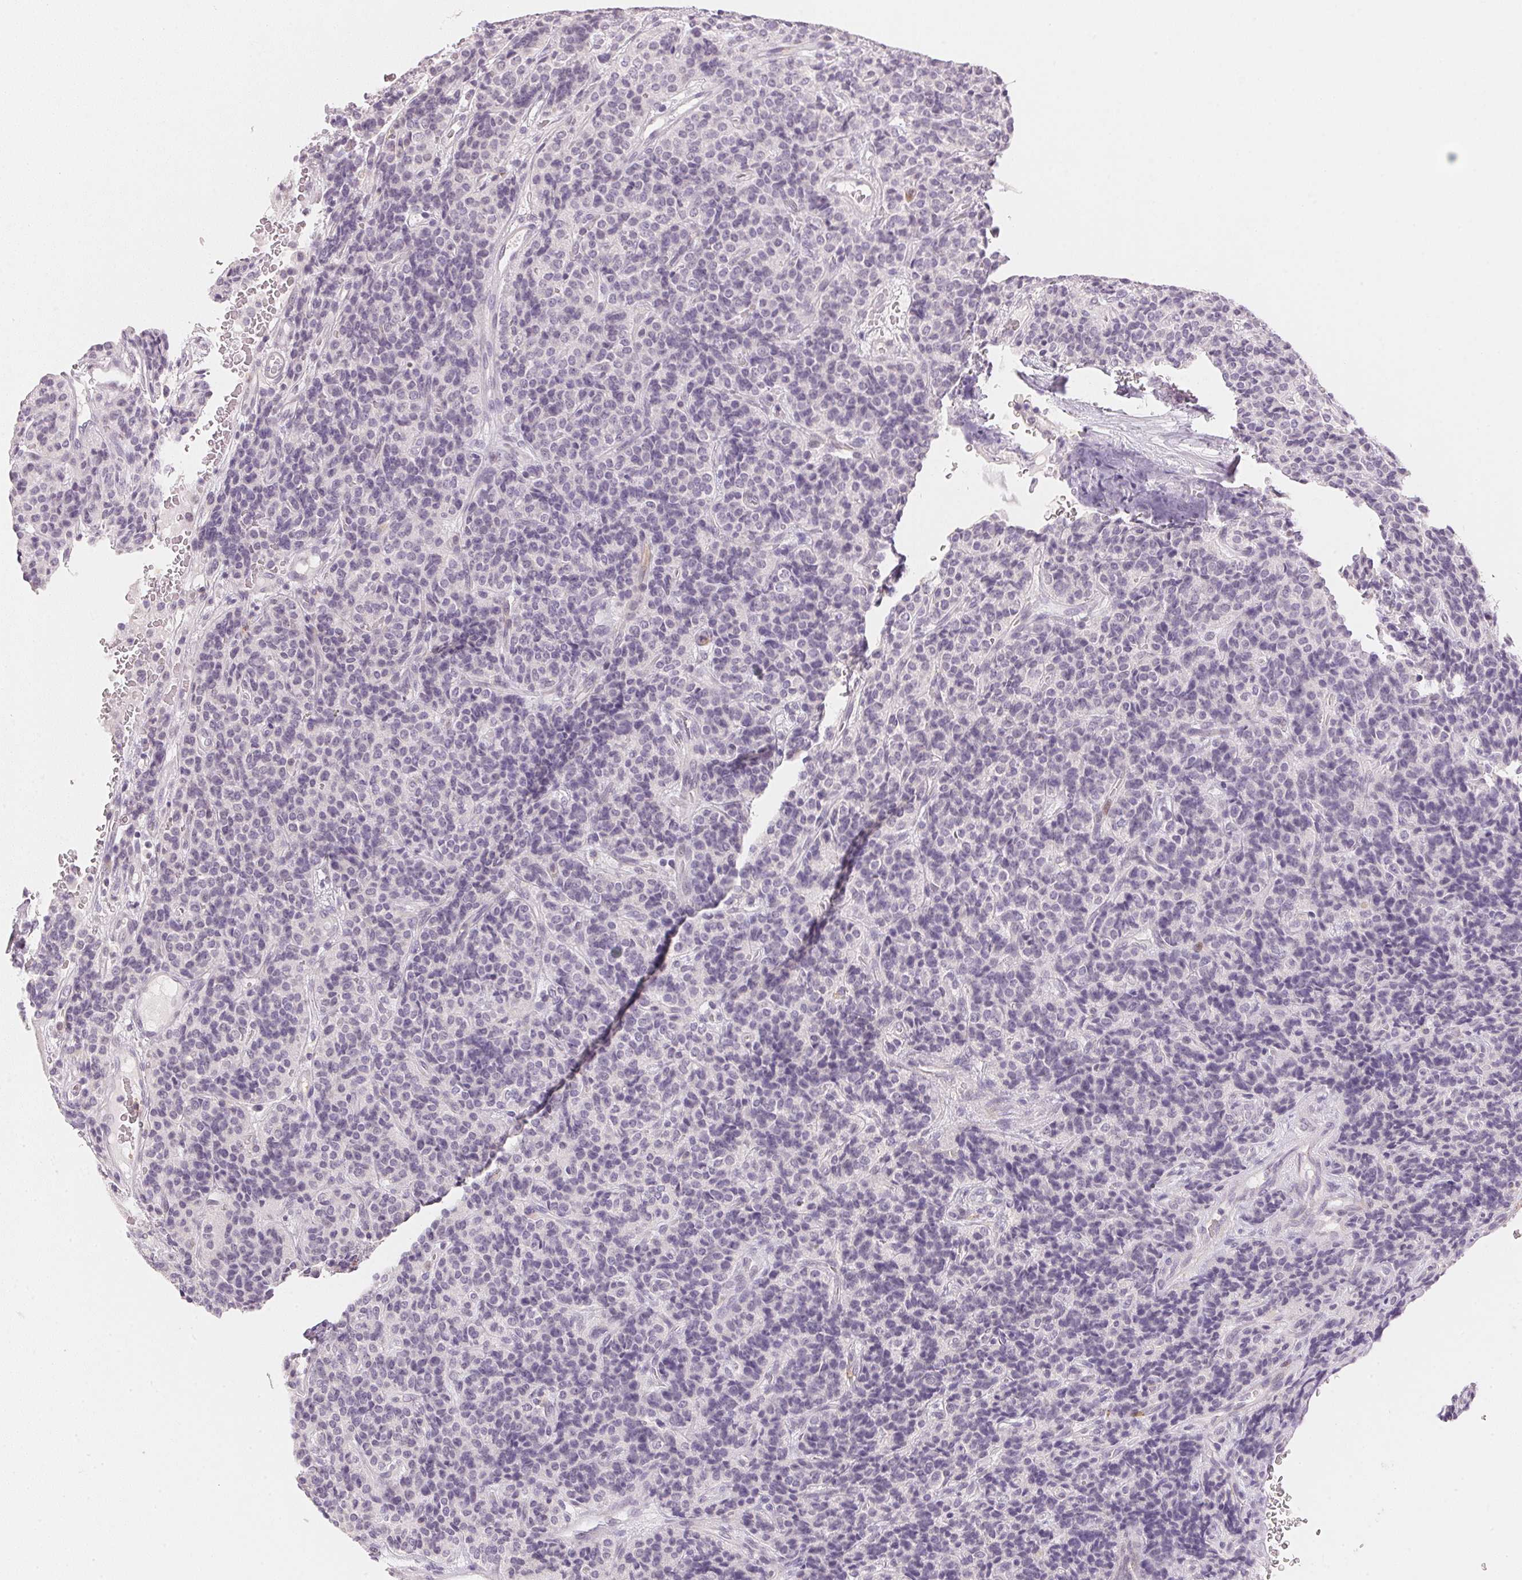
{"staining": {"intensity": "negative", "quantity": "none", "location": "none"}, "tissue": "carcinoid", "cell_type": "Tumor cells", "image_type": "cancer", "snomed": [{"axis": "morphology", "description": "Carcinoid, malignant, NOS"}, {"axis": "topography", "description": "Pancreas"}], "caption": "Tumor cells show no significant protein expression in carcinoid (malignant). (Immunohistochemistry (ihc), brightfield microscopy, high magnification).", "gene": "SMTN", "patient": {"sex": "male", "age": 36}}